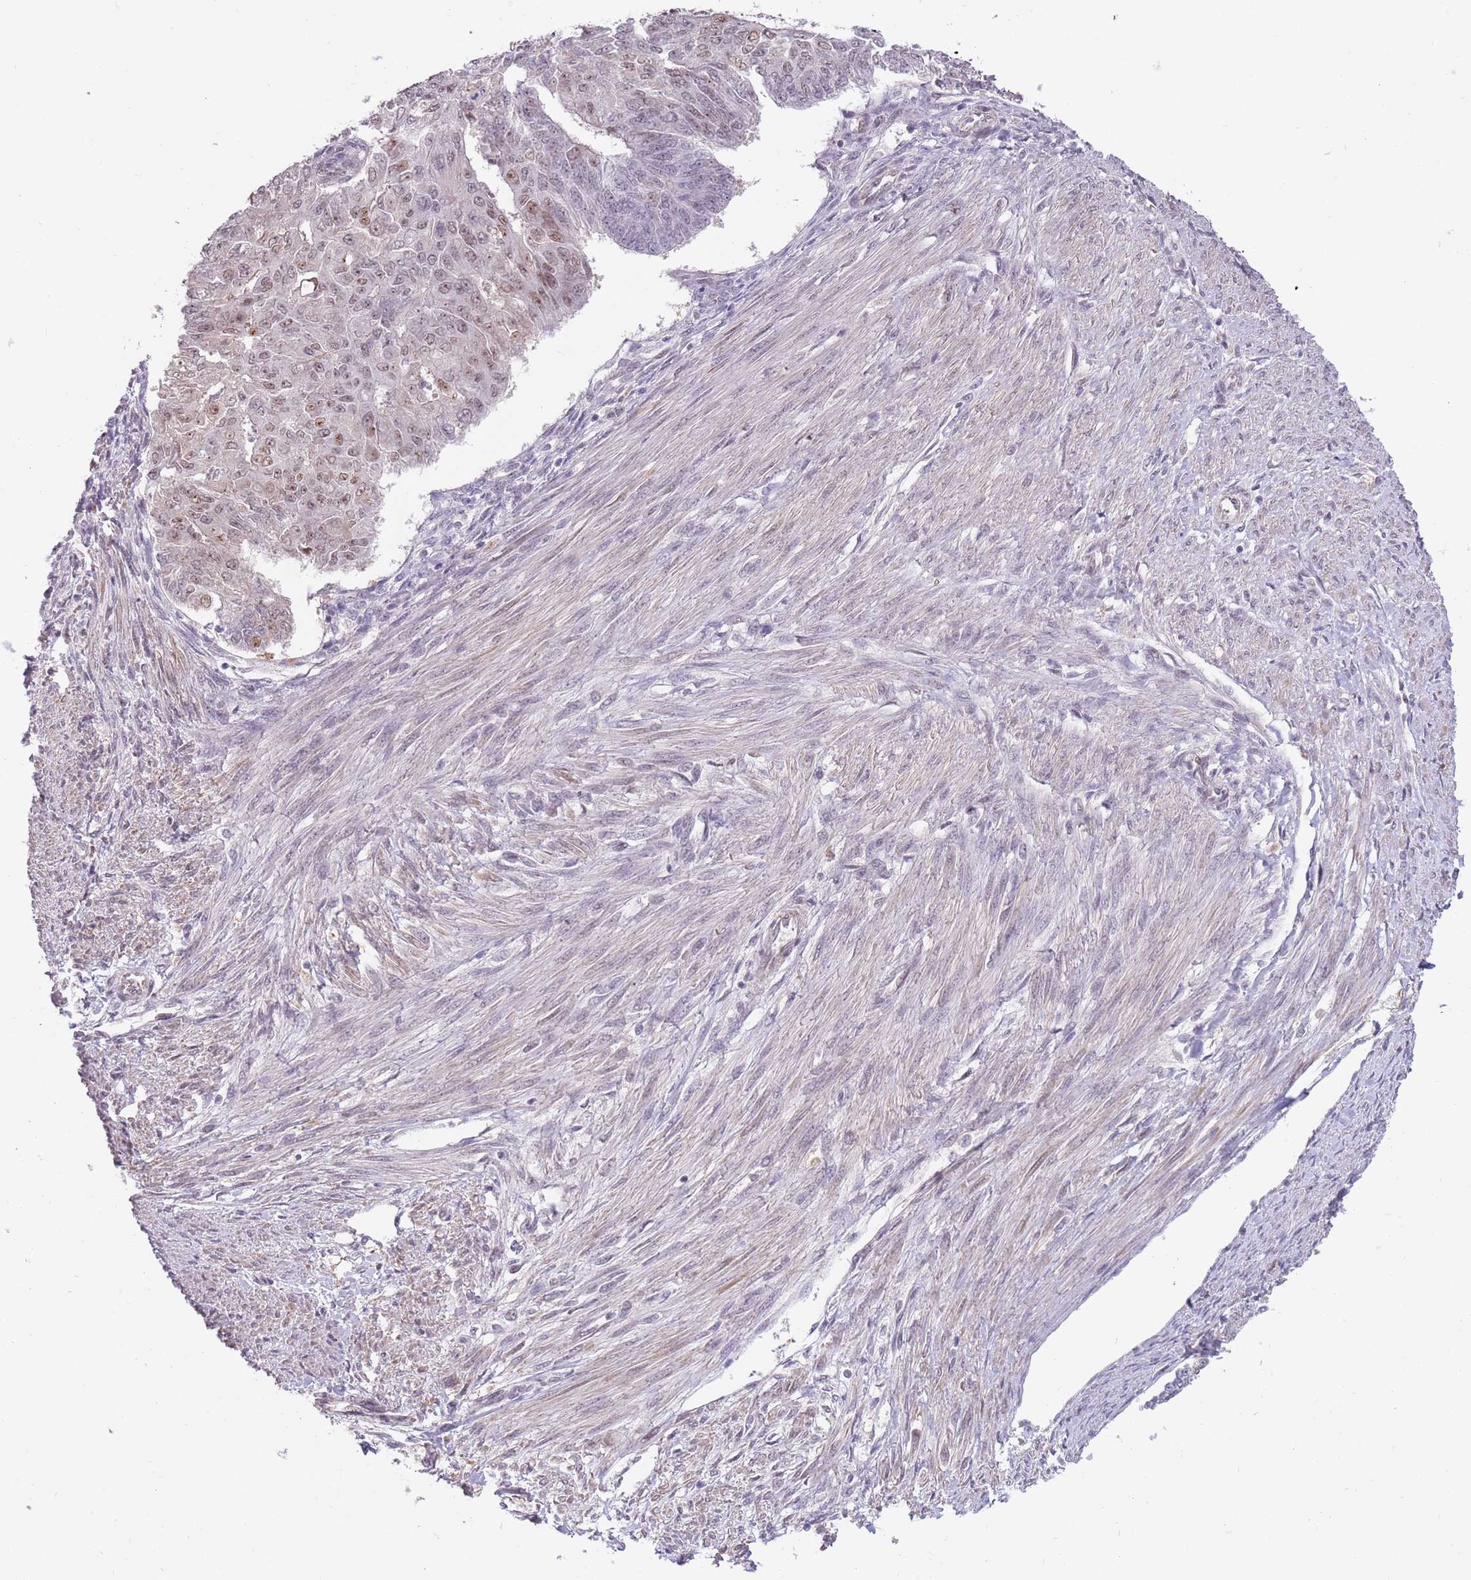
{"staining": {"intensity": "weak", "quantity": "25%-75%", "location": "nuclear"}, "tissue": "endometrial cancer", "cell_type": "Tumor cells", "image_type": "cancer", "snomed": [{"axis": "morphology", "description": "Adenocarcinoma, NOS"}, {"axis": "topography", "description": "Endometrium"}], "caption": "Human endometrial adenocarcinoma stained for a protein (brown) exhibits weak nuclear positive positivity in about 25%-75% of tumor cells.", "gene": "ZBTB7A", "patient": {"sex": "female", "age": 32}}